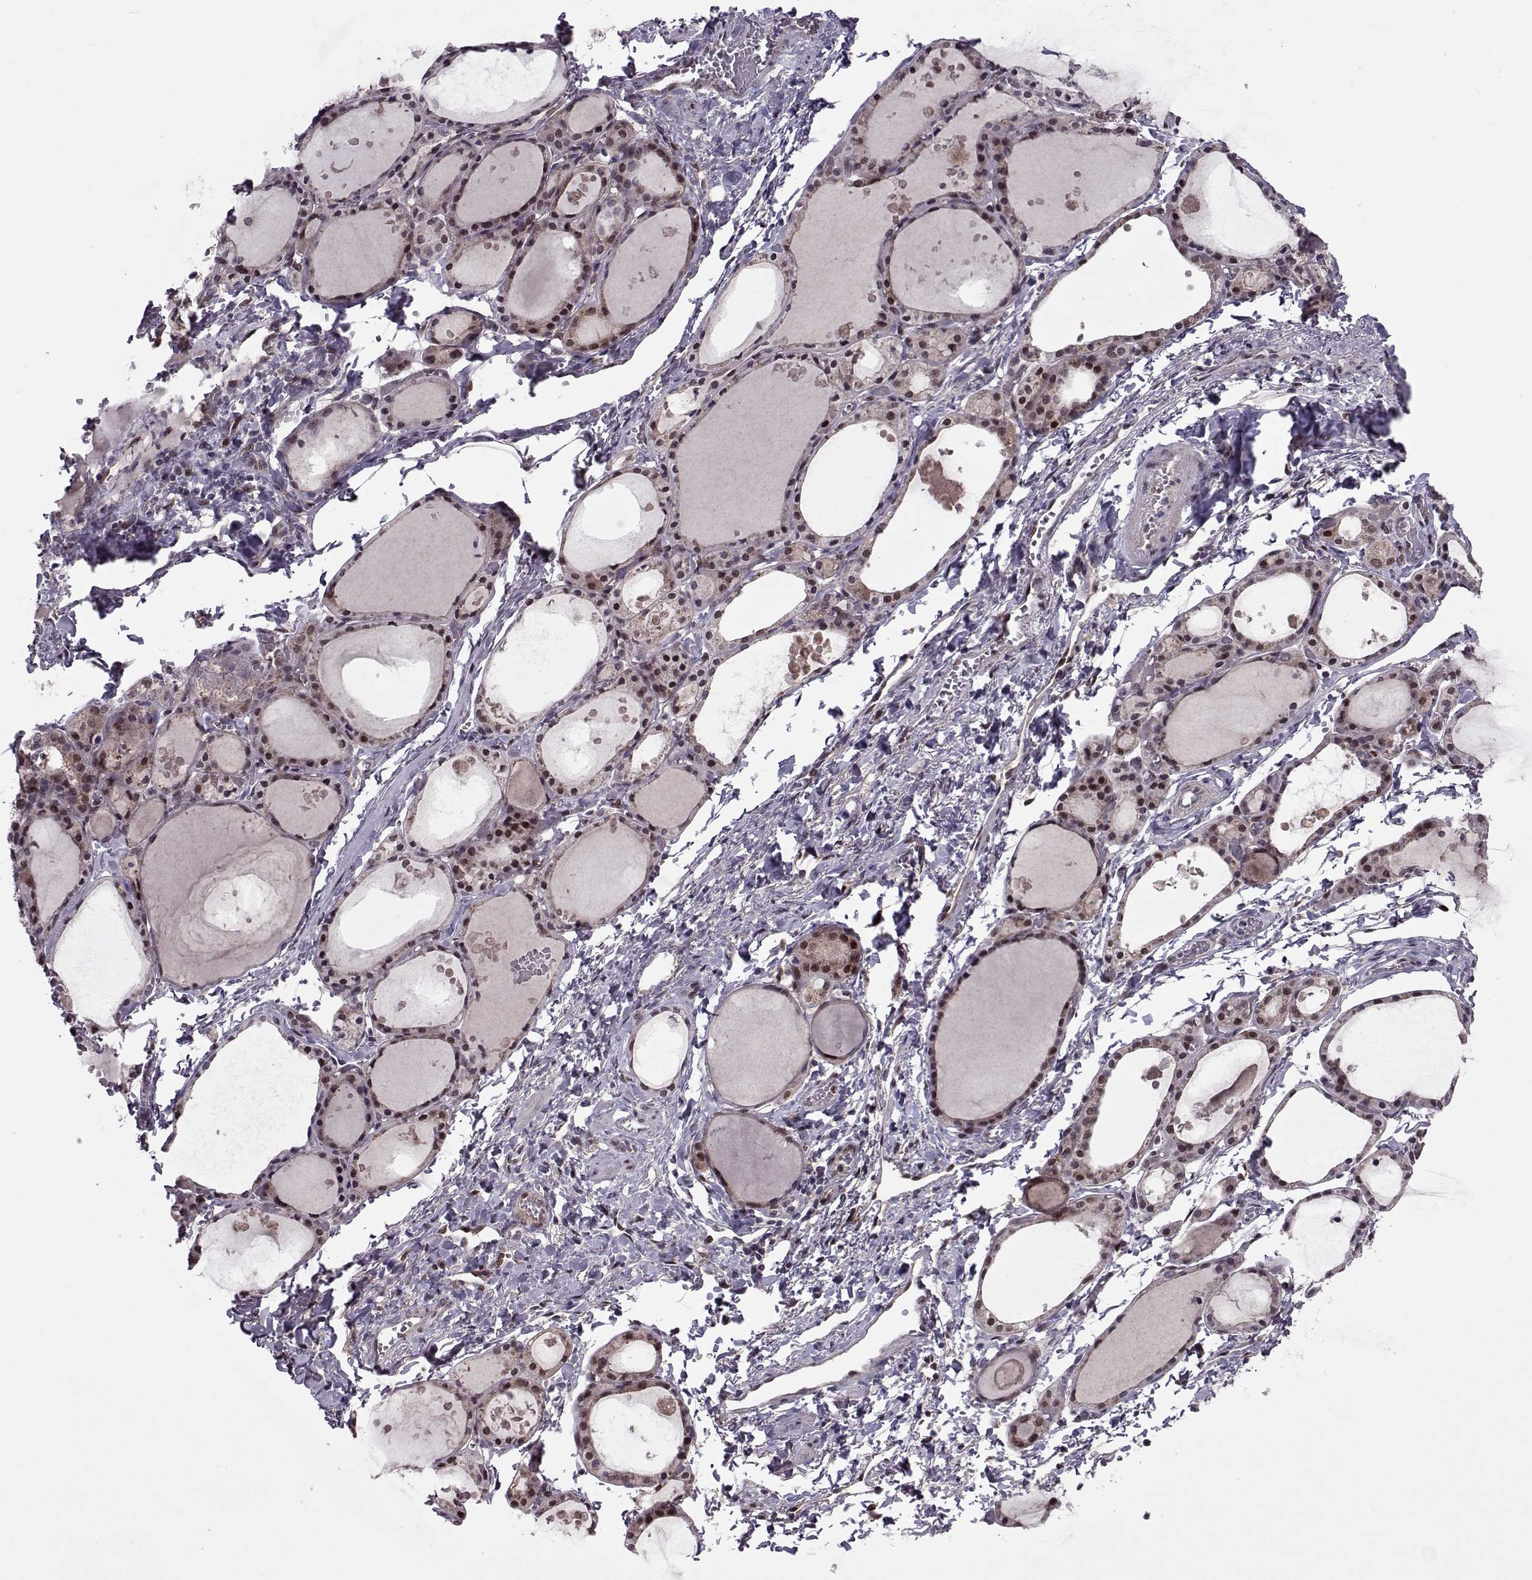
{"staining": {"intensity": "moderate", "quantity": "<25%", "location": "cytoplasmic/membranous,nuclear"}, "tissue": "thyroid gland", "cell_type": "Glandular cells", "image_type": "normal", "snomed": [{"axis": "morphology", "description": "Normal tissue, NOS"}, {"axis": "topography", "description": "Thyroid gland"}], "caption": "Immunohistochemistry of normal thyroid gland displays low levels of moderate cytoplasmic/membranous,nuclear positivity in about <25% of glandular cells.", "gene": "CDK4", "patient": {"sex": "male", "age": 68}}